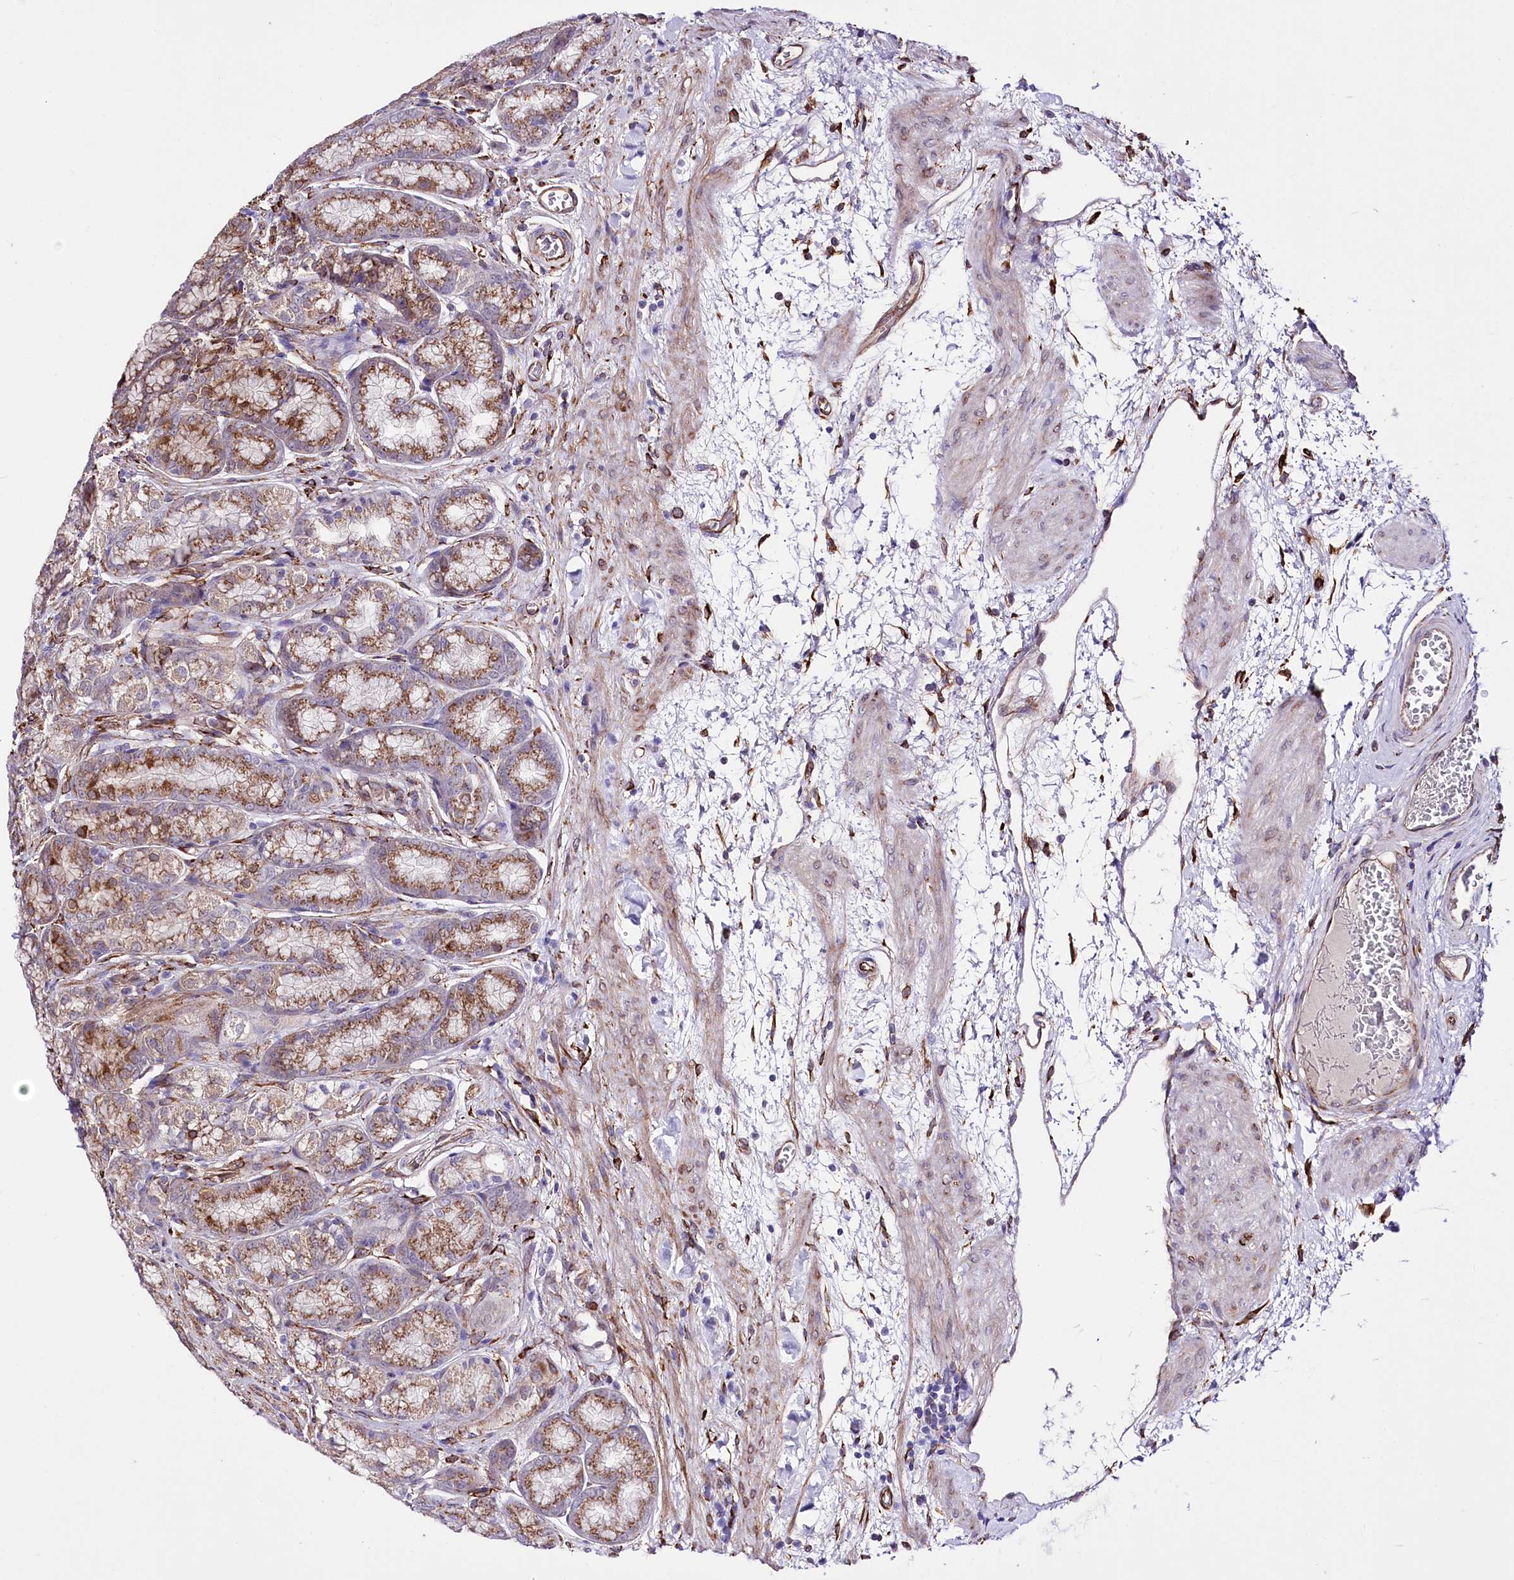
{"staining": {"intensity": "moderate", "quantity": ">75%", "location": "cytoplasmic/membranous"}, "tissue": "stomach", "cell_type": "Glandular cells", "image_type": "normal", "snomed": [{"axis": "morphology", "description": "Normal tissue, NOS"}, {"axis": "morphology", "description": "Adenocarcinoma, NOS"}, {"axis": "morphology", "description": "Adenocarcinoma, High grade"}, {"axis": "topography", "description": "Stomach, upper"}, {"axis": "topography", "description": "Stomach"}], "caption": "Immunohistochemistry (IHC) (DAB) staining of unremarkable stomach shows moderate cytoplasmic/membranous protein expression in about >75% of glandular cells. The staining was performed using DAB, with brown indicating positive protein expression. Nuclei are stained blue with hematoxylin.", "gene": "WWC1", "patient": {"sex": "female", "age": 65}}